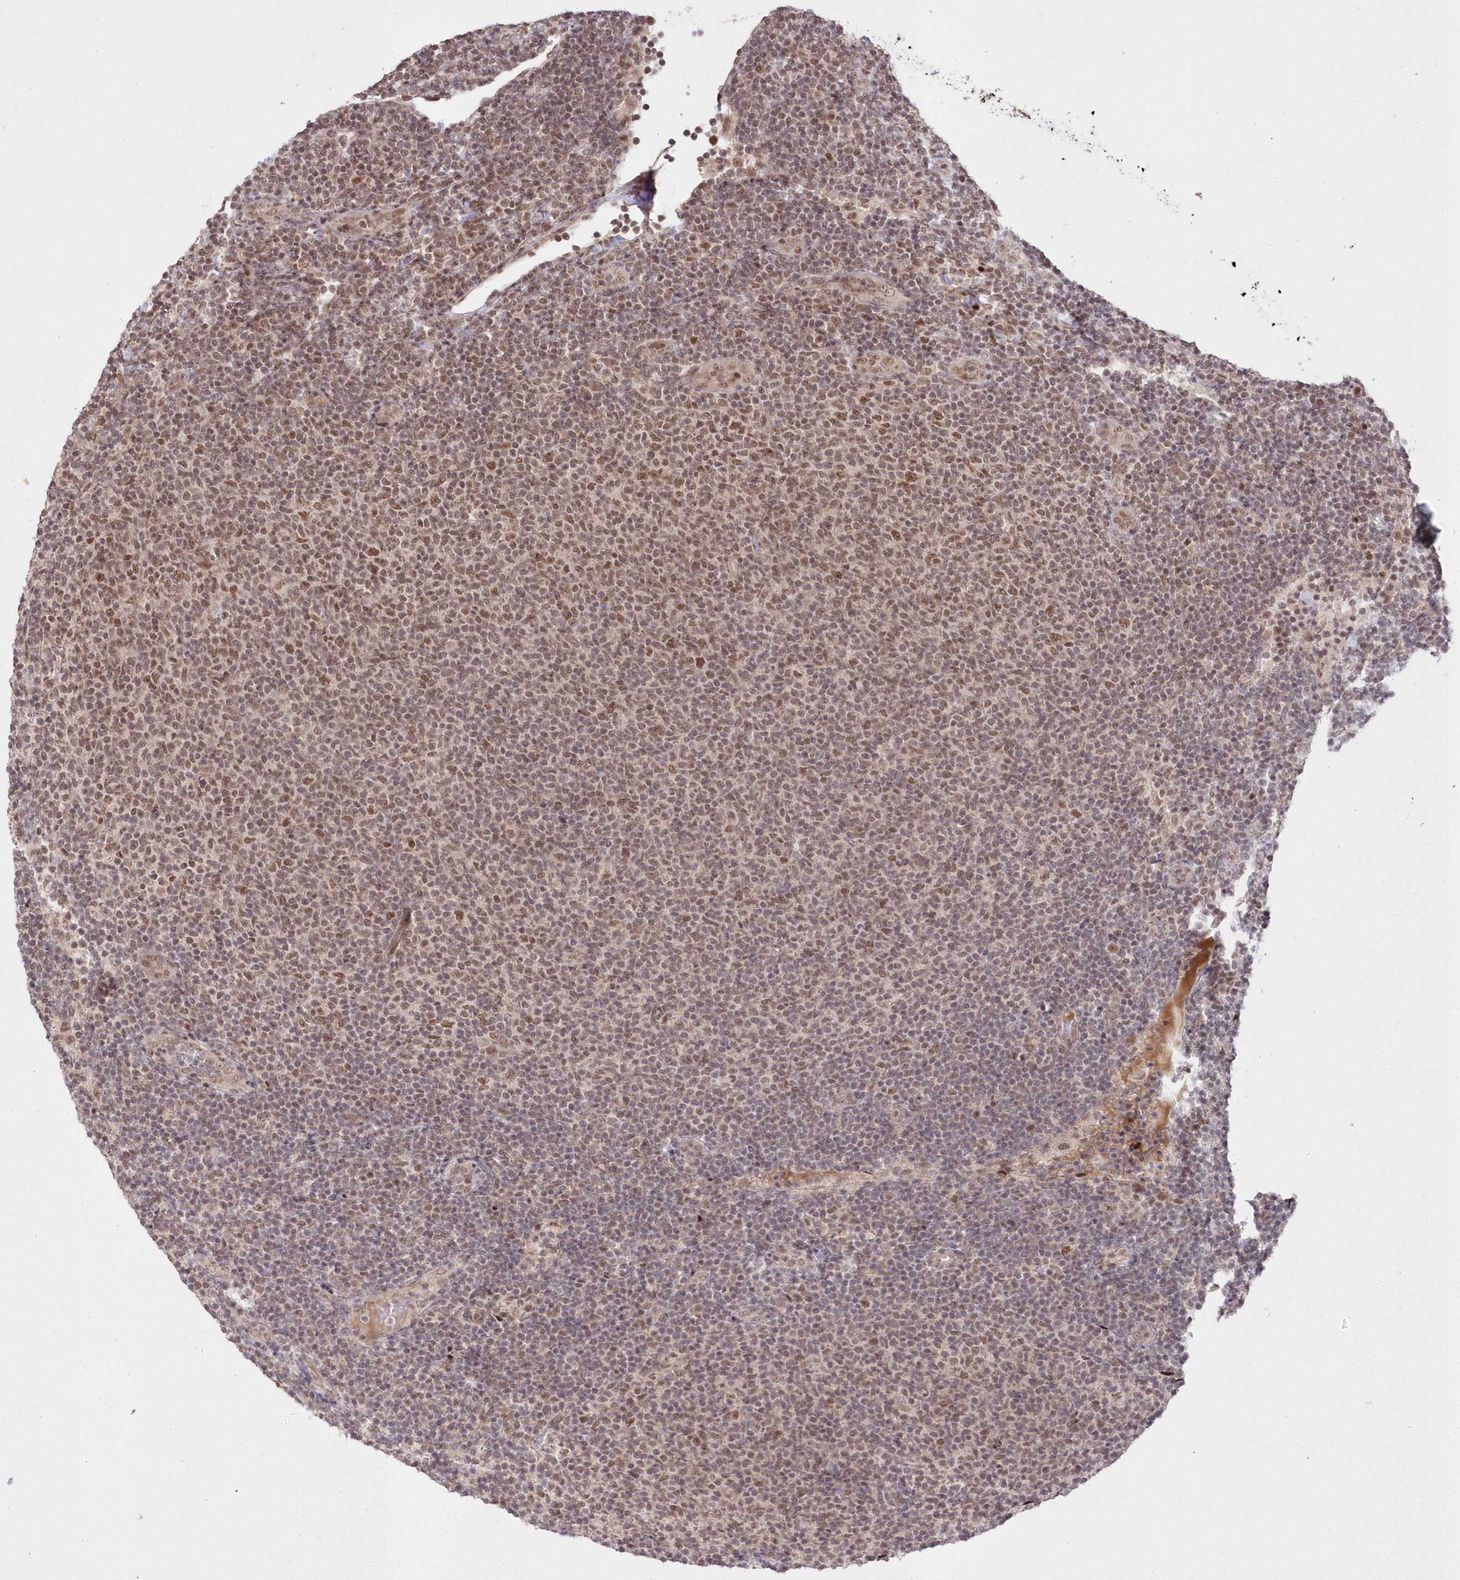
{"staining": {"intensity": "weak", "quantity": ">75%", "location": "nuclear"}, "tissue": "lymphoma", "cell_type": "Tumor cells", "image_type": "cancer", "snomed": [{"axis": "morphology", "description": "Malignant lymphoma, non-Hodgkin's type, Low grade"}, {"axis": "topography", "description": "Lymph node"}], "caption": "Weak nuclear staining for a protein is identified in approximately >75% of tumor cells of malignant lymphoma, non-Hodgkin's type (low-grade) using IHC.", "gene": "WBP1L", "patient": {"sex": "male", "age": 66}}